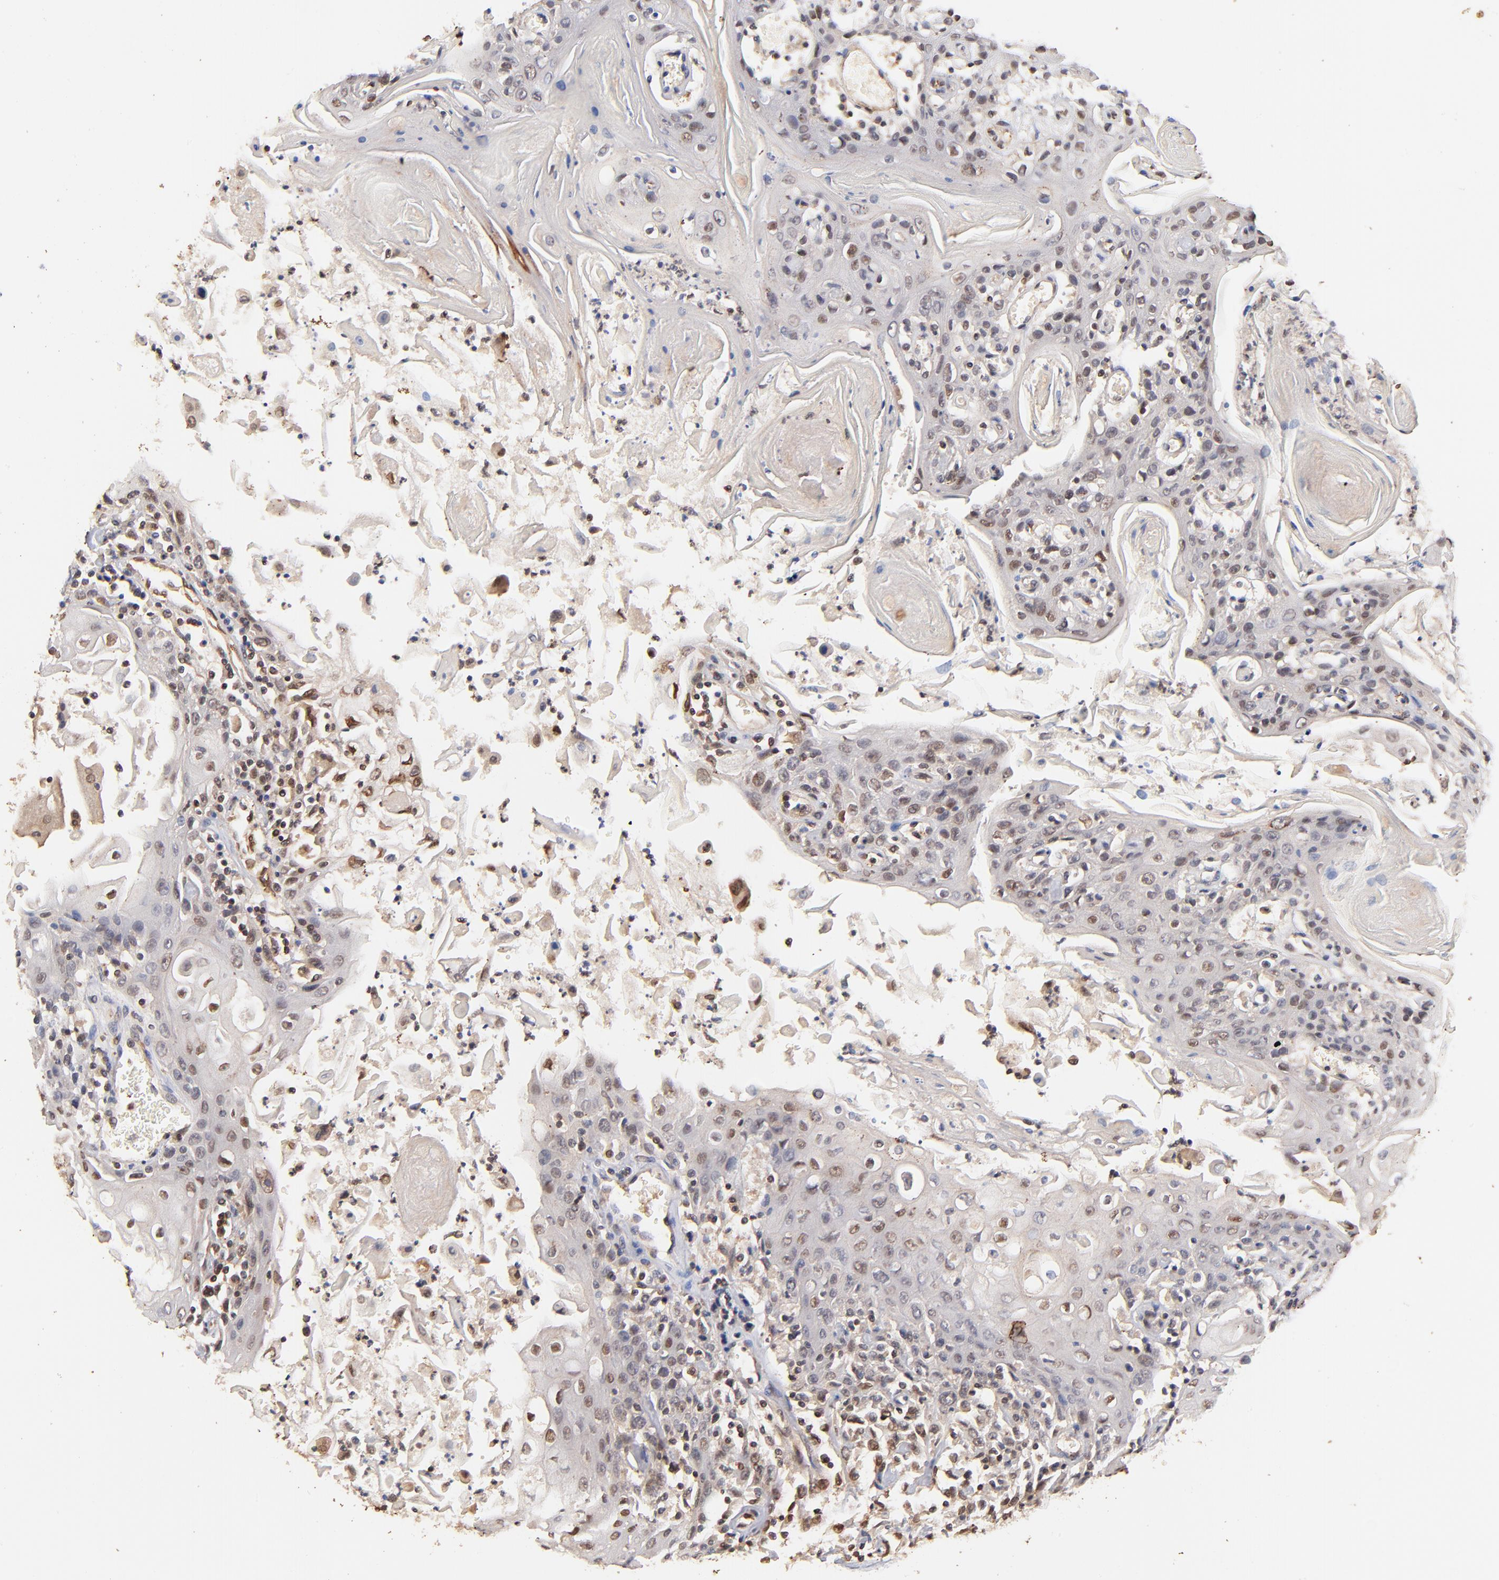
{"staining": {"intensity": "weak", "quantity": "25%-75%", "location": "nuclear"}, "tissue": "head and neck cancer", "cell_type": "Tumor cells", "image_type": "cancer", "snomed": [{"axis": "morphology", "description": "Squamous cell carcinoma, NOS"}, {"axis": "topography", "description": "Oral tissue"}, {"axis": "topography", "description": "Head-Neck"}], "caption": "Protein staining by immunohistochemistry (IHC) displays weak nuclear expression in approximately 25%-75% of tumor cells in head and neck cancer (squamous cell carcinoma).", "gene": "ZFP92", "patient": {"sex": "female", "age": 76}}